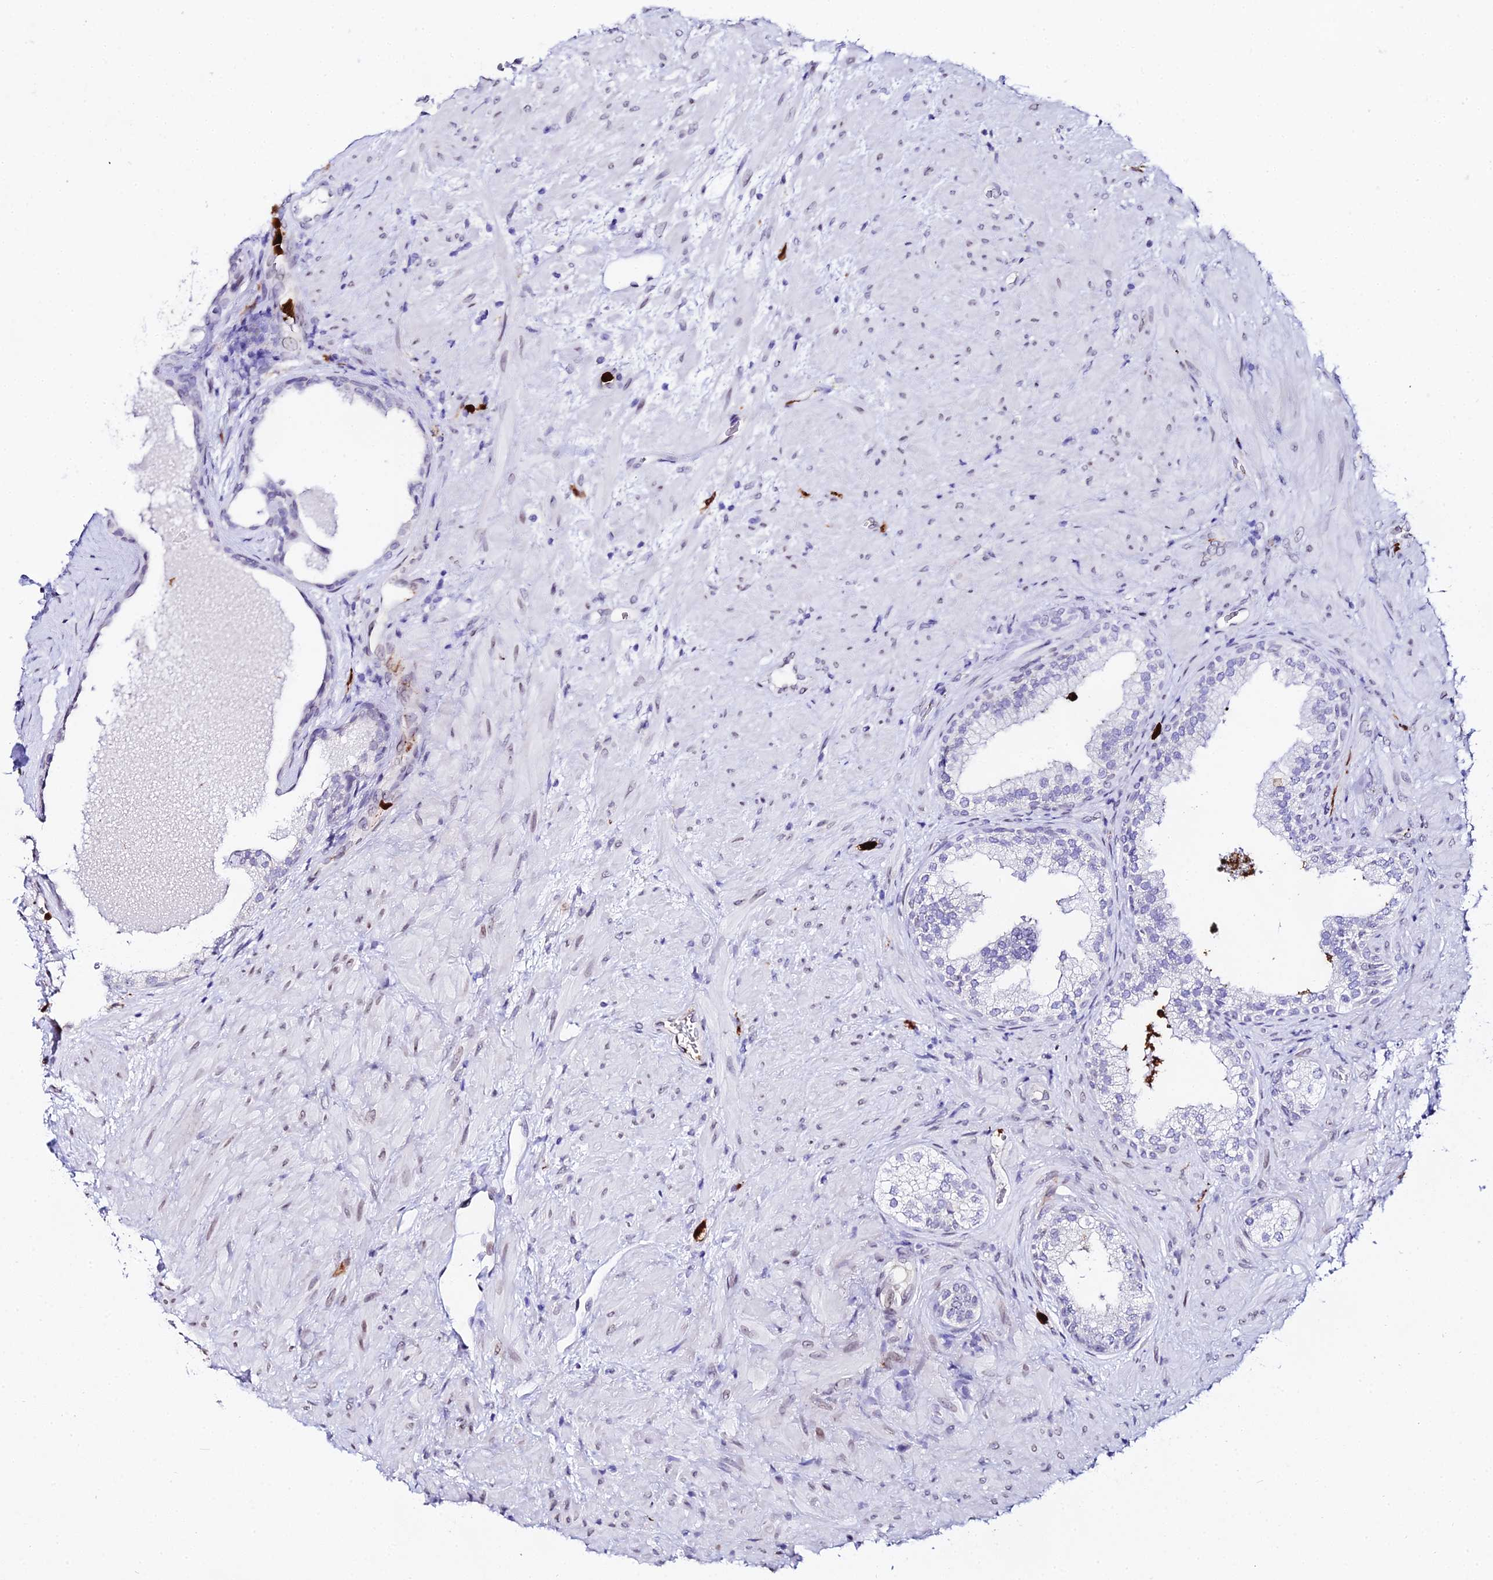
{"staining": {"intensity": "moderate", "quantity": "<25%", "location": "cytoplasmic/membranous"}, "tissue": "prostate", "cell_type": "Glandular cells", "image_type": "normal", "snomed": [{"axis": "morphology", "description": "Normal tissue, NOS"}, {"axis": "topography", "description": "Prostate"}], "caption": "A photomicrograph of human prostate stained for a protein displays moderate cytoplasmic/membranous brown staining in glandular cells.", "gene": "MCM10", "patient": {"sex": "male", "age": 76}}